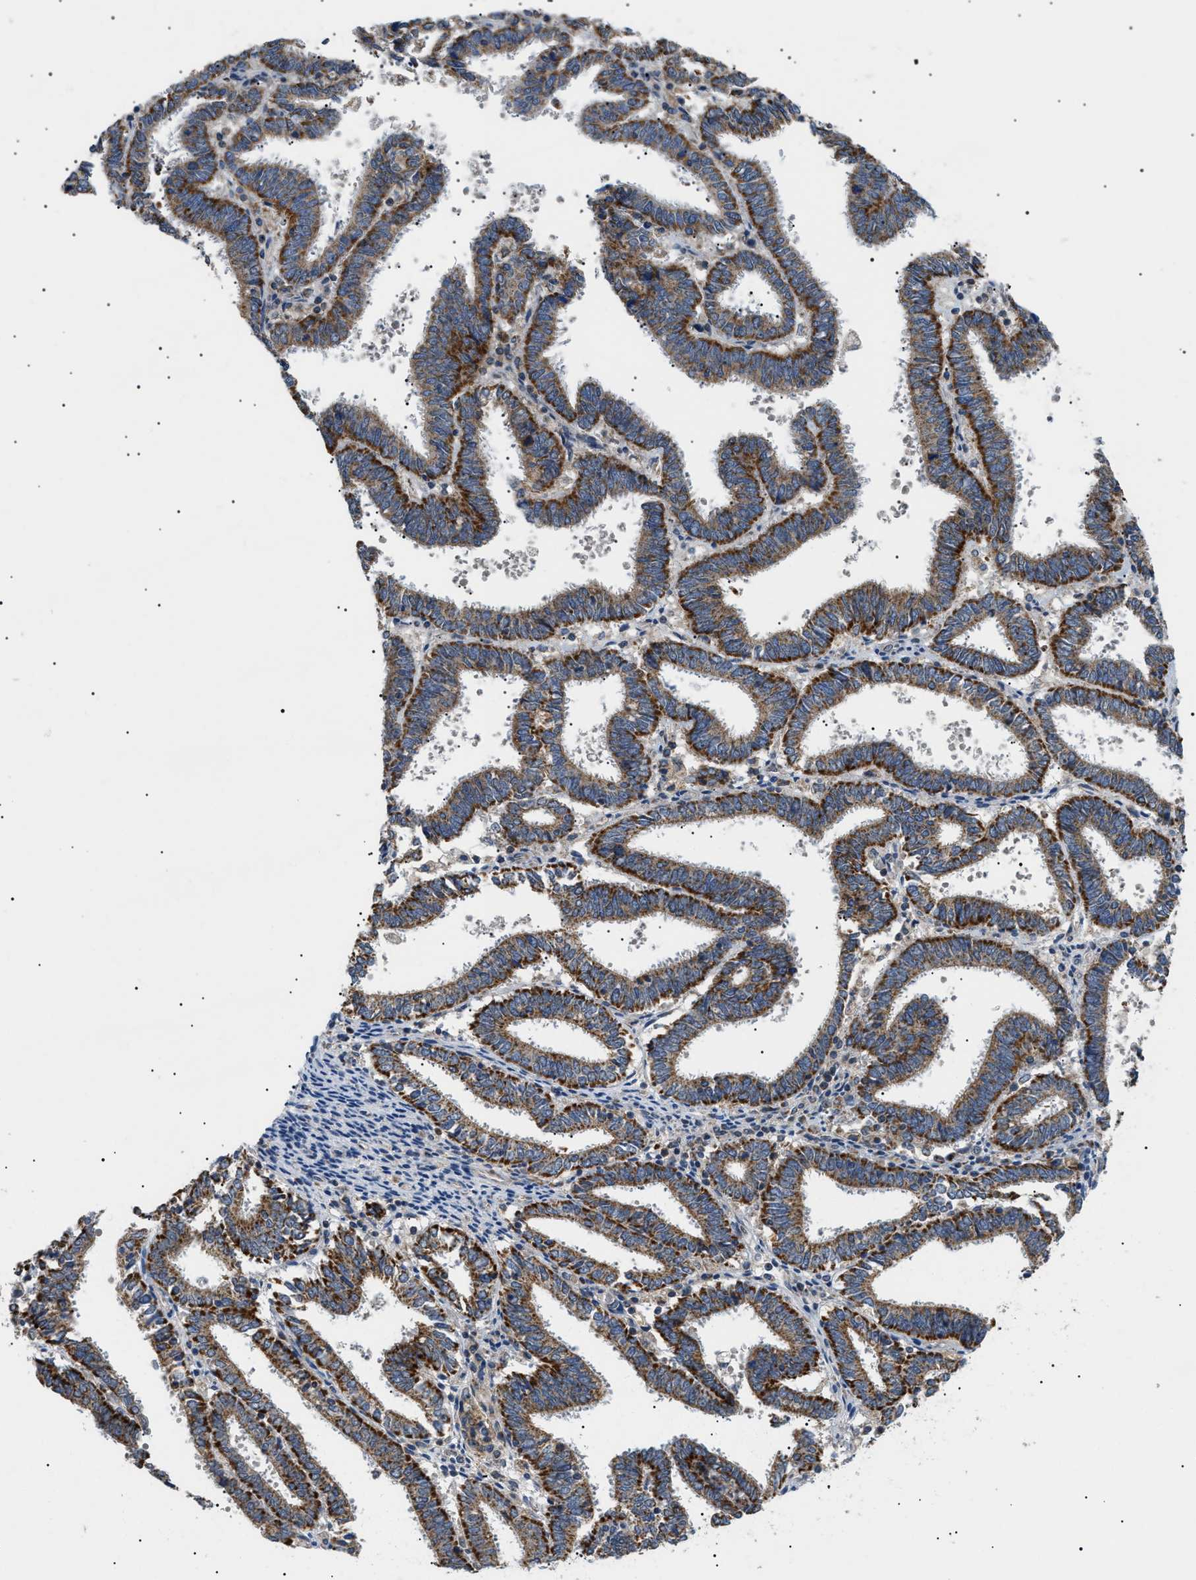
{"staining": {"intensity": "strong", "quantity": ">75%", "location": "cytoplasmic/membranous"}, "tissue": "endometrial cancer", "cell_type": "Tumor cells", "image_type": "cancer", "snomed": [{"axis": "morphology", "description": "Adenocarcinoma, NOS"}, {"axis": "topography", "description": "Uterus"}], "caption": "Immunohistochemical staining of human endometrial adenocarcinoma displays high levels of strong cytoplasmic/membranous expression in about >75% of tumor cells. (DAB (3,3'-diaminobenzidine) IHC, brown staining for protein, blue staining for nuclei).", "gene": "TOMM6", "patient": {"sex": "female", "age": 83}}